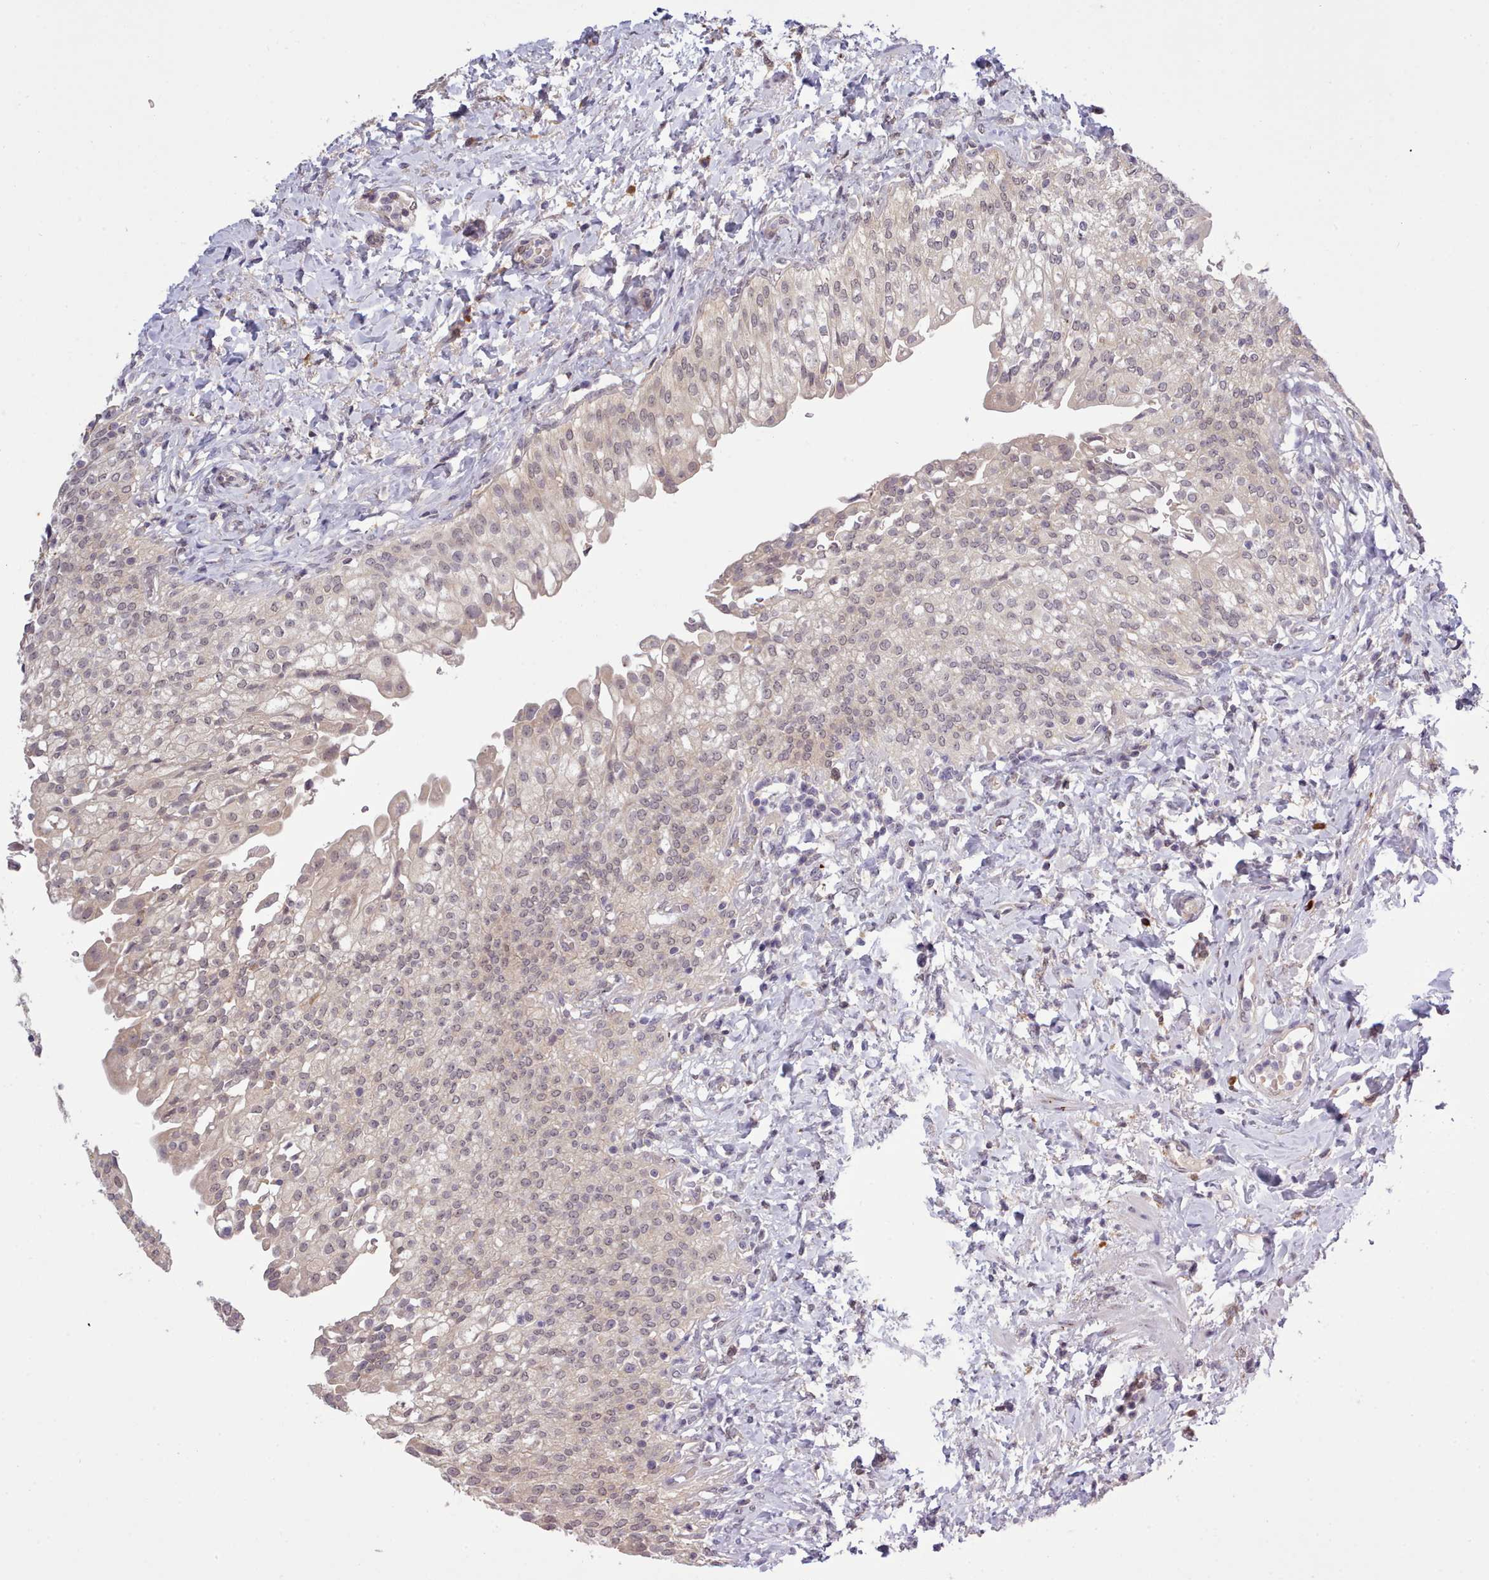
{"staining": {"intensity": "weak", "quantity": "25%-75%", "location": "cytoplasmic/membranous,nuclear"}, "tissue": "urinary bladder", "cell_type": "Urothelial cells", "image_type": "normal", "snomed": [{"axis": "morphology", "description": "Normal tissue, NOS"}, {"axis": "morphology", "description": "Inflammation, NOS"}, {"axis": "topography", "description": "Urinary bladder"}], "caption": "The immunohistochemical stain shows weak cytoplasmic/membranous,nuclear expression in urothelial cells of normal urinary bladder. (DAB = brown stain, brightfield microscopy at high magnification).", "gene": "ARL17A", "patient": {"sex": "male", "age": 64}}